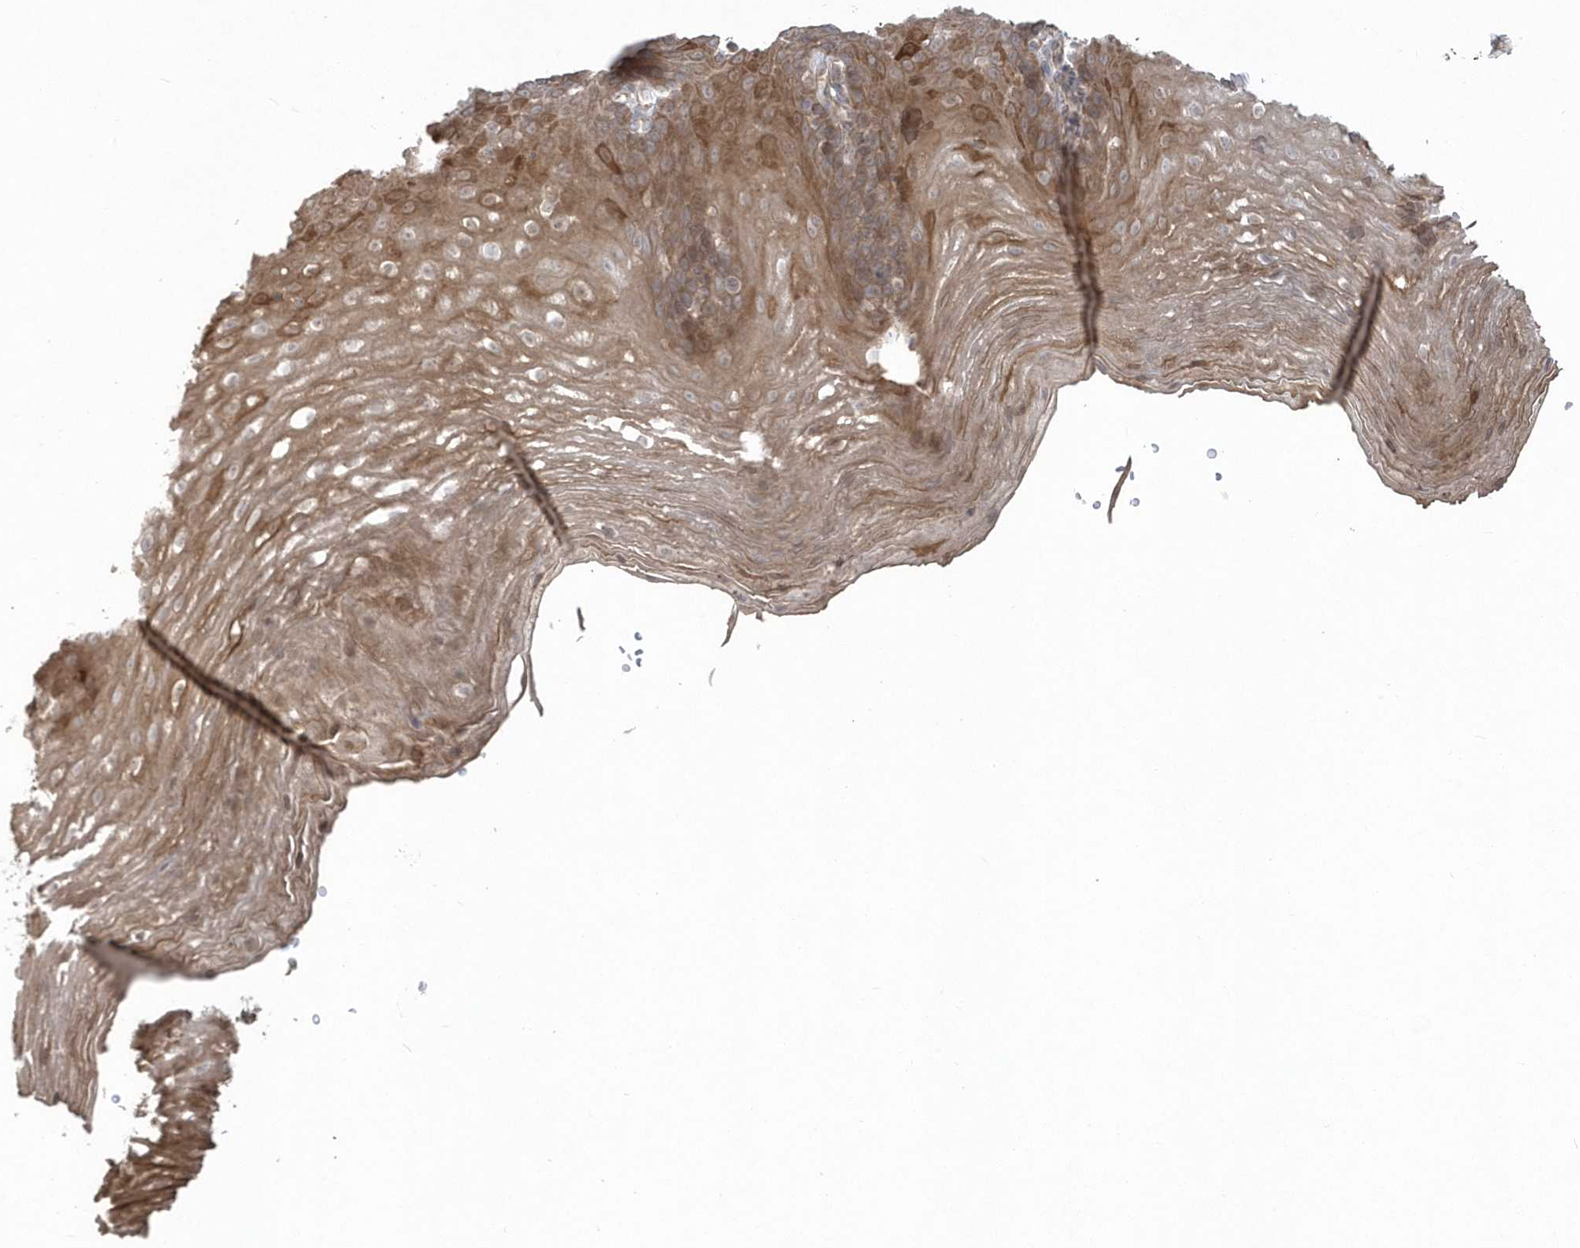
{"staining": {"intensity": "moderate", "quantity": ">75%", "location": "cytoplasmic/membranous"}, "tissue": "esophagus", "cell_type": "Squamous epithelial cells", "image_type": "normal", "snomed": [{"axis": "morphology", "description": "Normal tissue, NOS"}, {"axis": "topography", "description": "Esophagus"}], "caption": "An image of human esophagus stained for a protein shows moderate cytoplasmic/membranous brown staining in squamous epithelial cells.", "gene": "ARMC8", "patient": {"sex": "female", "age": 66}}